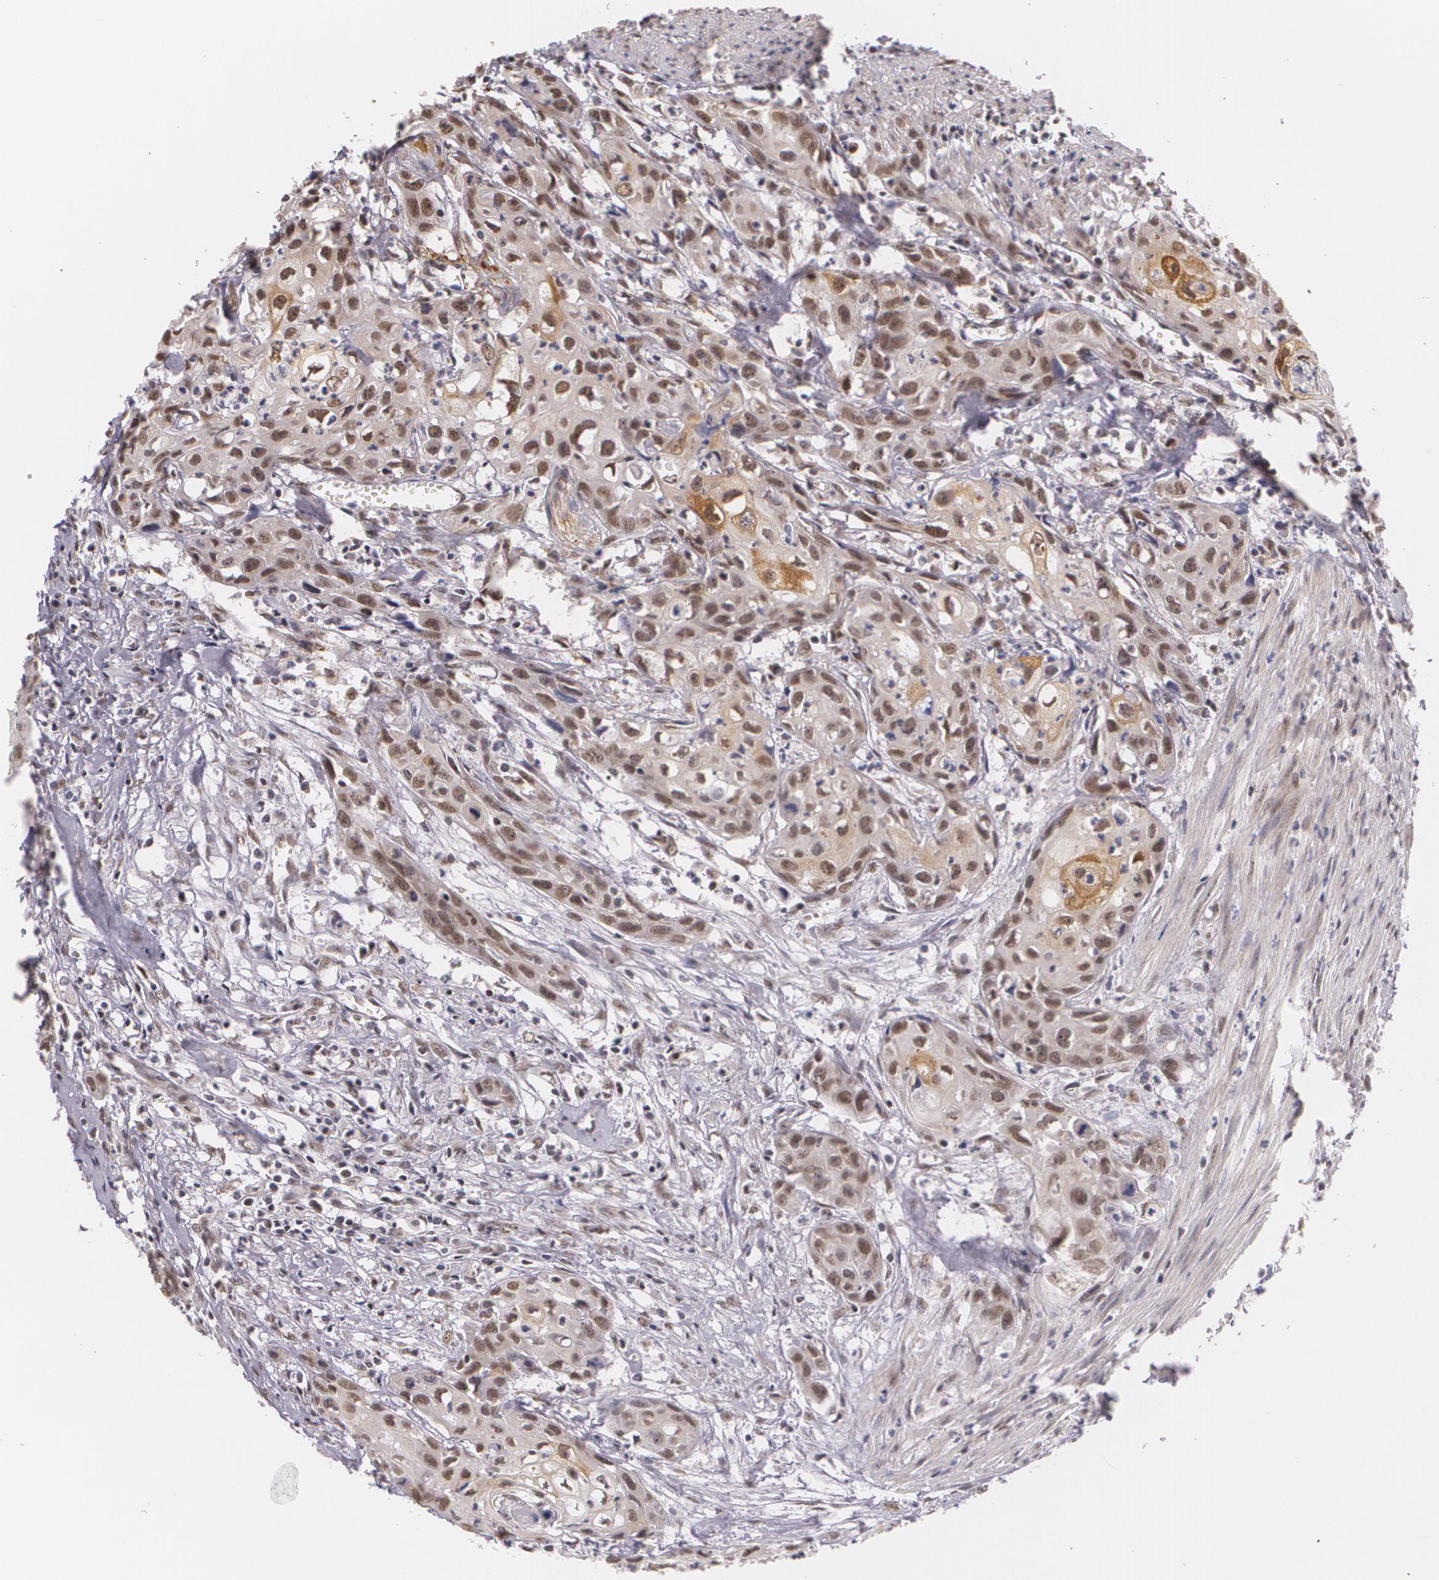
{"staining": {"intensity": "weak", "quantity": "25%-75%", "location": "nuclear"}, "tissue": "urothelial cancer", "cell_type": "Tumor cells", "image_type": "cancer", "snomed": [{"axis": "morphology", "description": "Urothelial carcinoma, High grade"}, {"axis": "topography", "description": "Urinary bladder"}], "caption": "High-grade urothelial carcinoma was stained to show a protein in brown. There is low levels of weak nuclear staining in approximately 25%-75% of tumor cells.", "gene": "ALX1", "patient": {"sex": "male", "age": 54}}